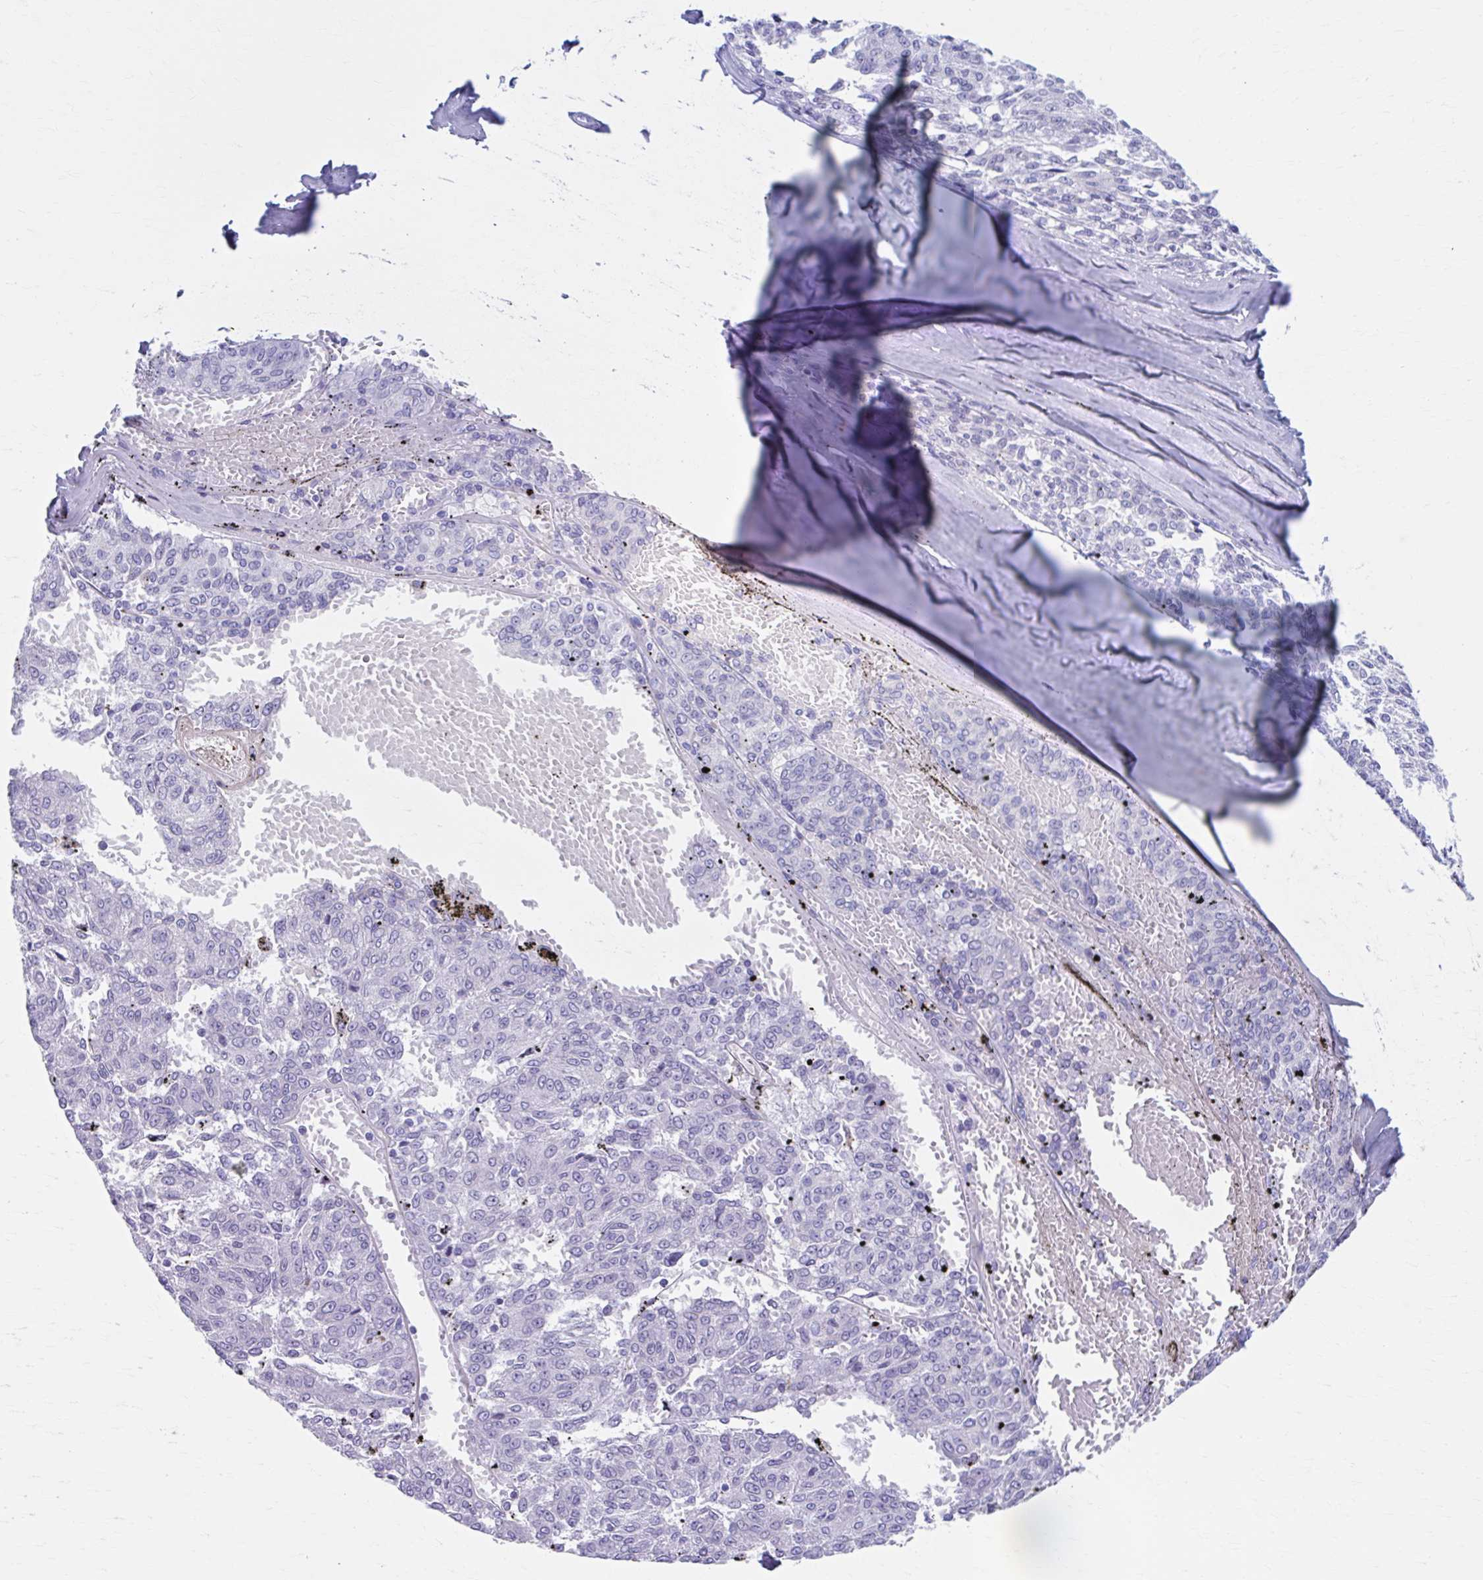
{"staining": {"intensity": "negative", "quantity": "none", "location": "none"}, "tissue": "melanoma", "cell_type": "Tumor cells", "image_type": "cancer", "snomed": [{"axis": "morphology", "description": "Malignant melanoma, NOS"}, {"axis": "topography", "description": "Skin"}], "caption": "This is an immunohistochemistry photomicrograph of melanoma. There is no expression in tumor cells.", "gene": "KCNE2", "patient": {"sex": "female", "age": 72}}